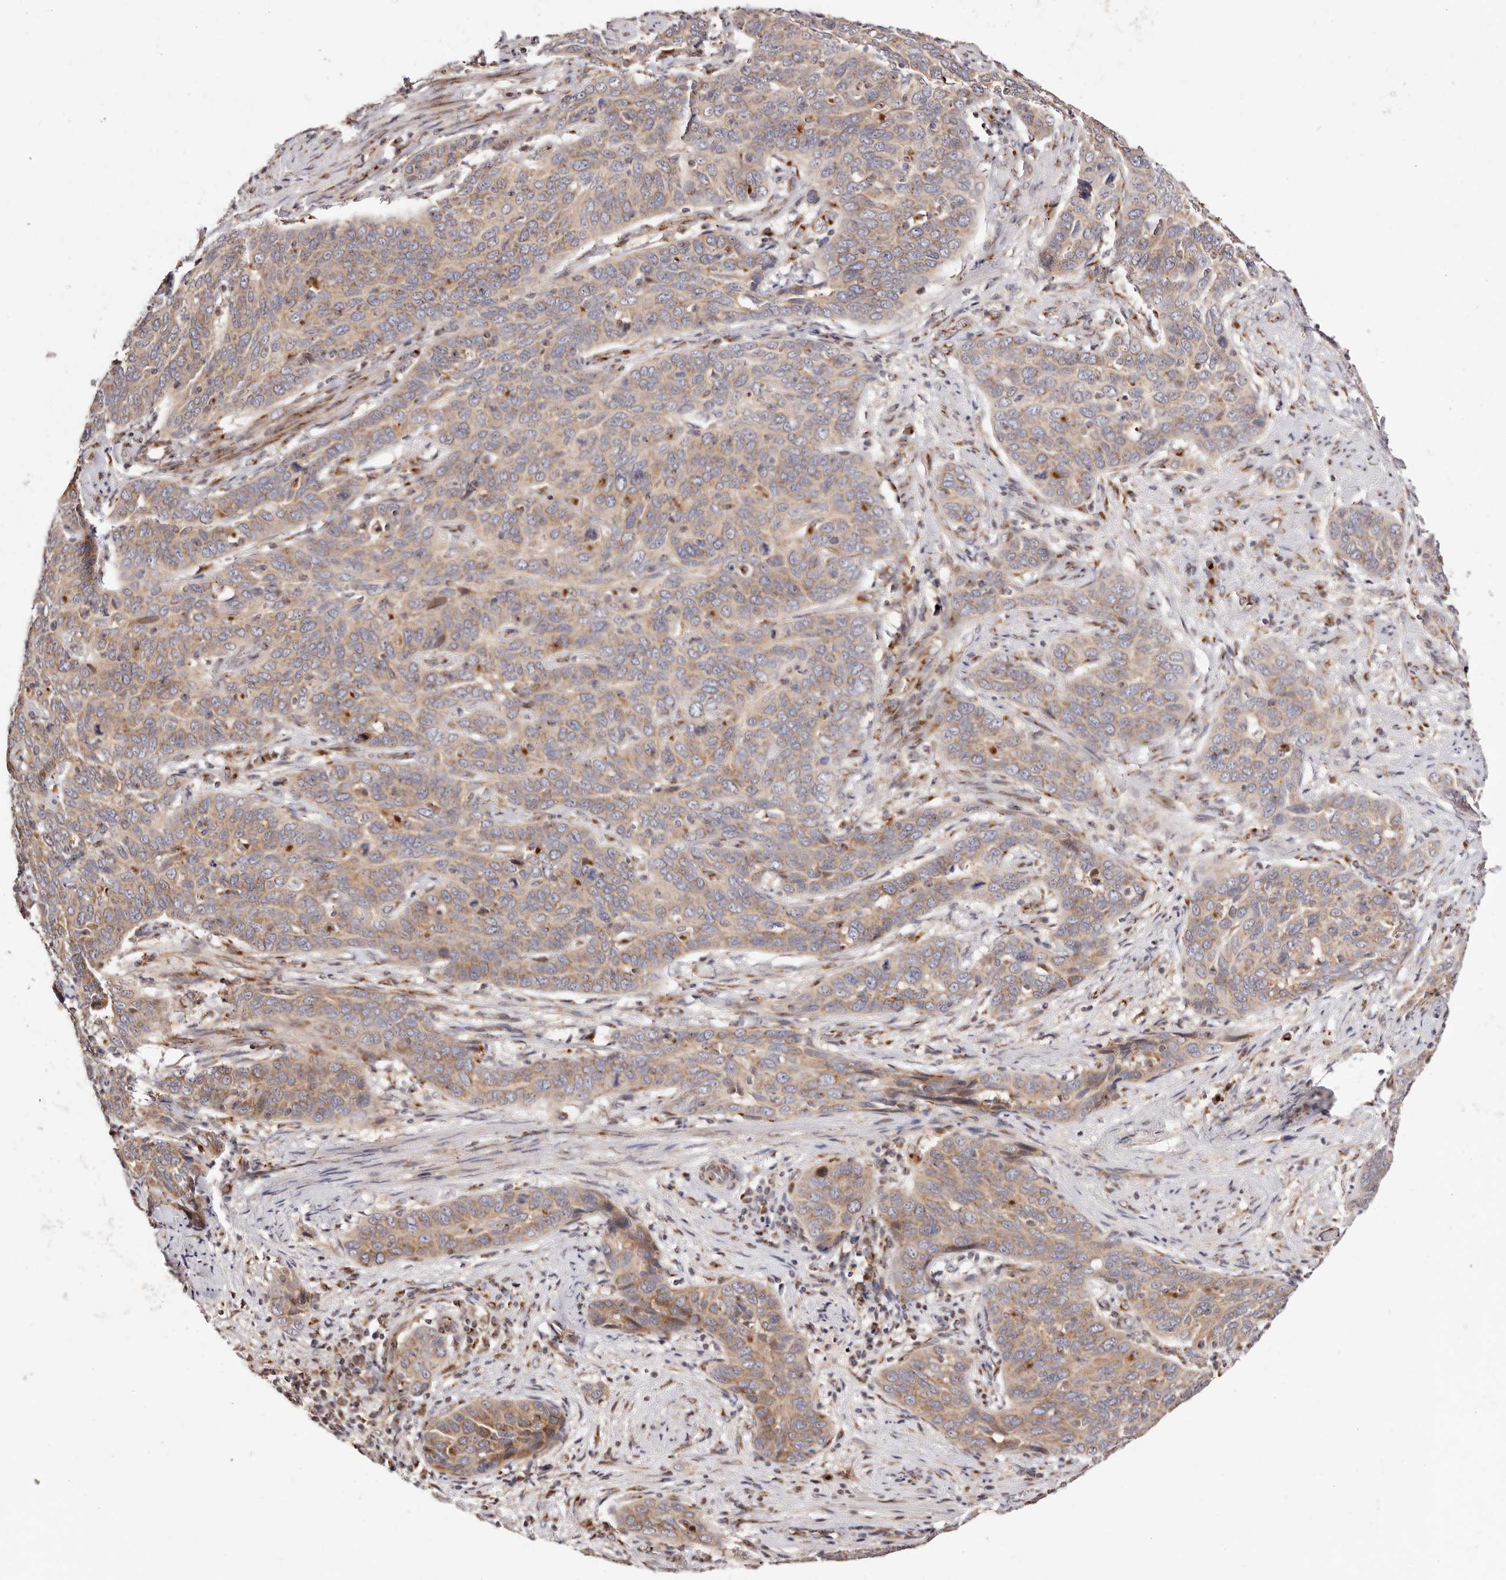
{"staining": {"intensity": "moderate", "quantity": ">75%", "location": "cytoplasmic/membranous"}, "tissue": "cervical cancer", "cell_type": "Tumor cells", "image_type": "cancer", "snomed": [{"axis": "morphology", "description": "Squamous cell carcinoma, NOS"}, {"axis": "topography", "description": "Cervix"}], "caption": "This histopathology image shows immunohistochemistry (IHC) staining of squamous cell carcinoma (cervical), with medium moderate cytoplasmic/membranous expression in approximately >75% of tumor cells.", "gene": "MAPK6", "patient": {"sex": "female", "age": 60}}